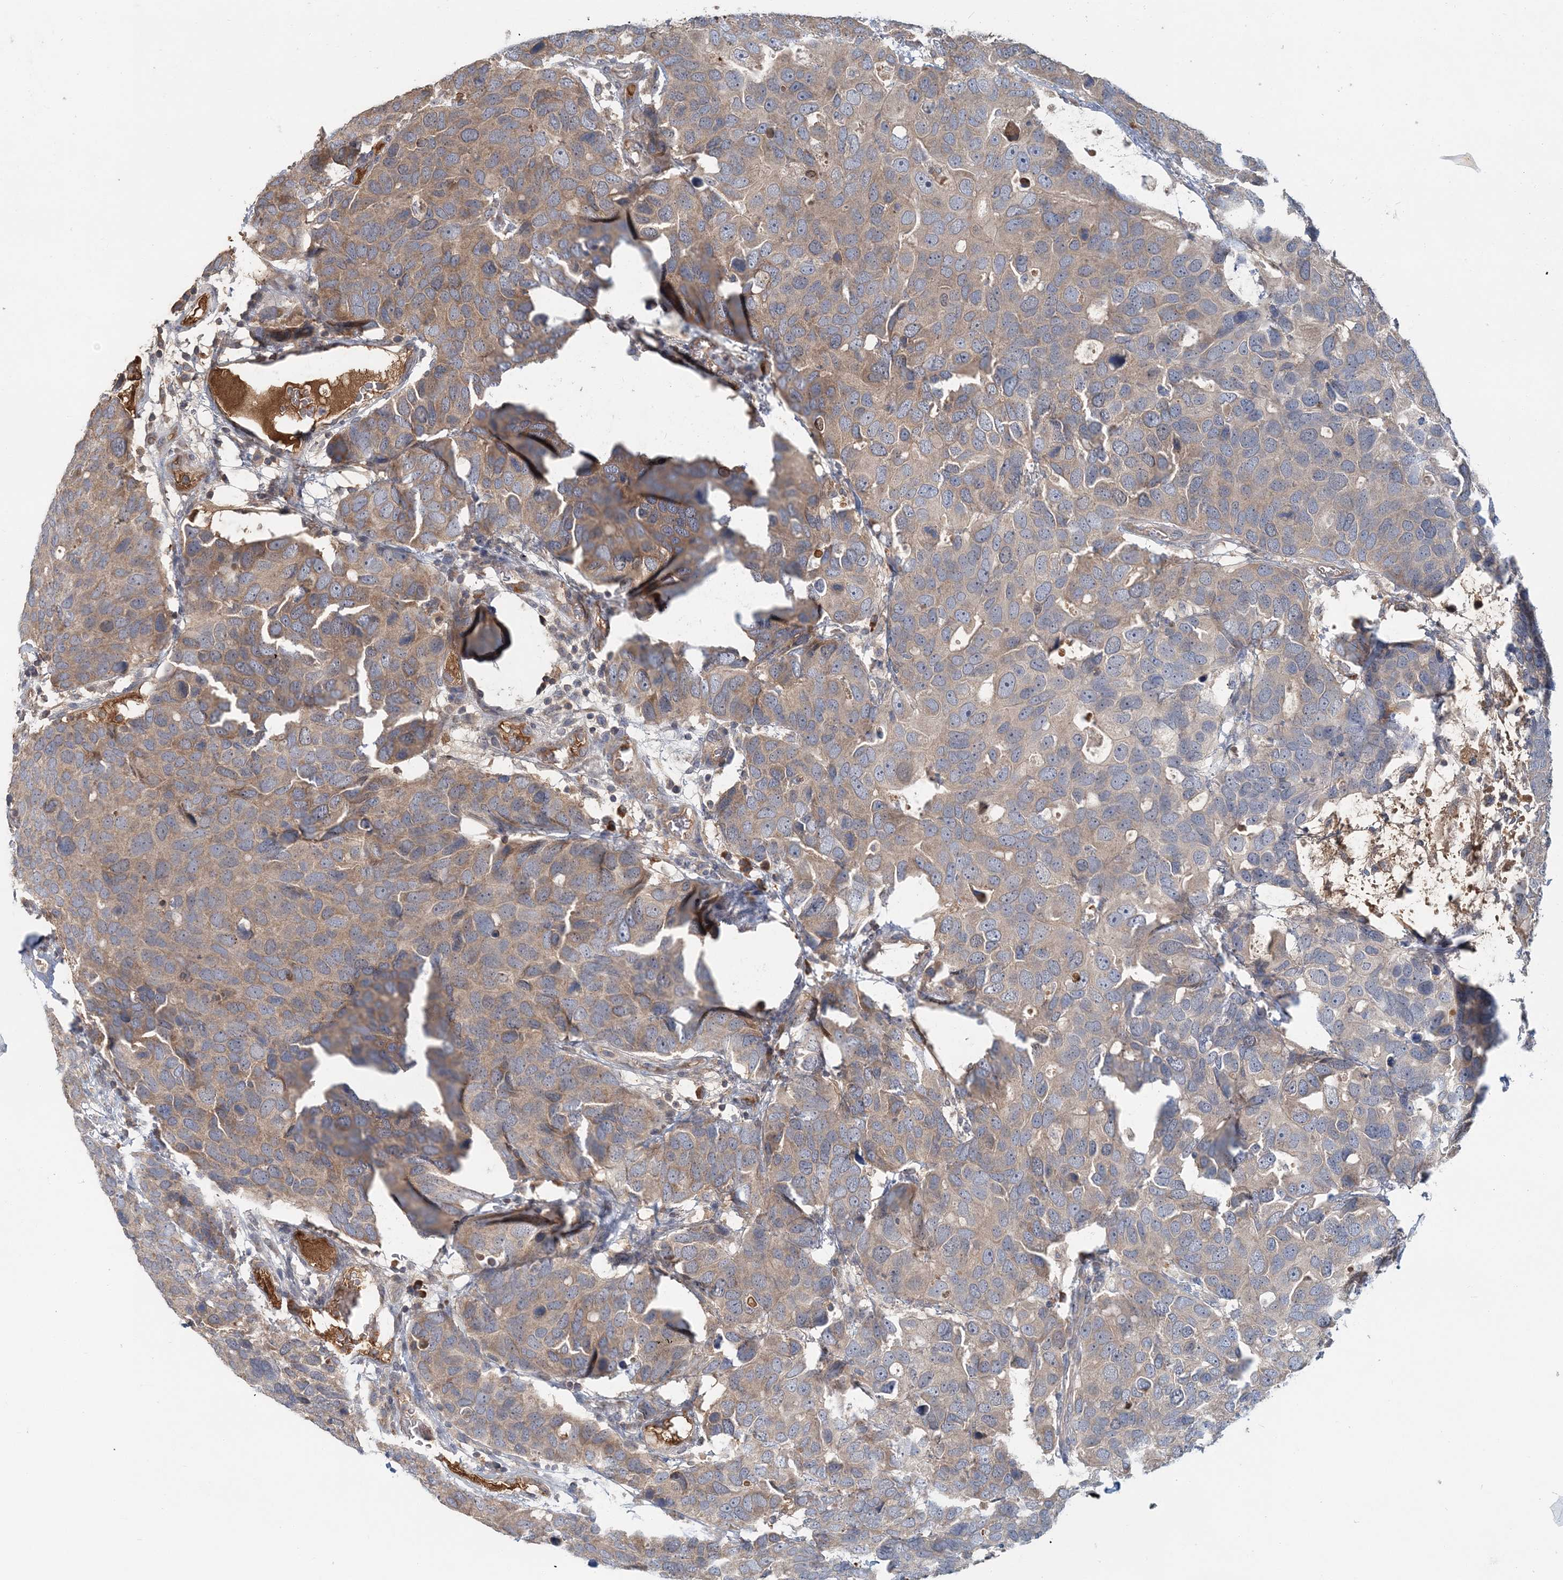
{"staining": {"intensity": "weak", "quantity": "25%-75%", "location": "cytoplasmic/membranous"}, "tissue": "breast cancer", "cell_type": "Tumor cells", "image_type": "cancer", "snomed": [{"axis": "morphology", "description": "Duct carcinoma"}, {"axis": "topography", "description": "Breast"}], "caption": "About 25%-75% of tumor cells in breast intraductal carcinoma reveal weak cytoplasmic/membranous protein expression as visualized by brown immunohistochemical staining.", "gene": "RNF25", "patient": {"sex": "female", "age": 83}}